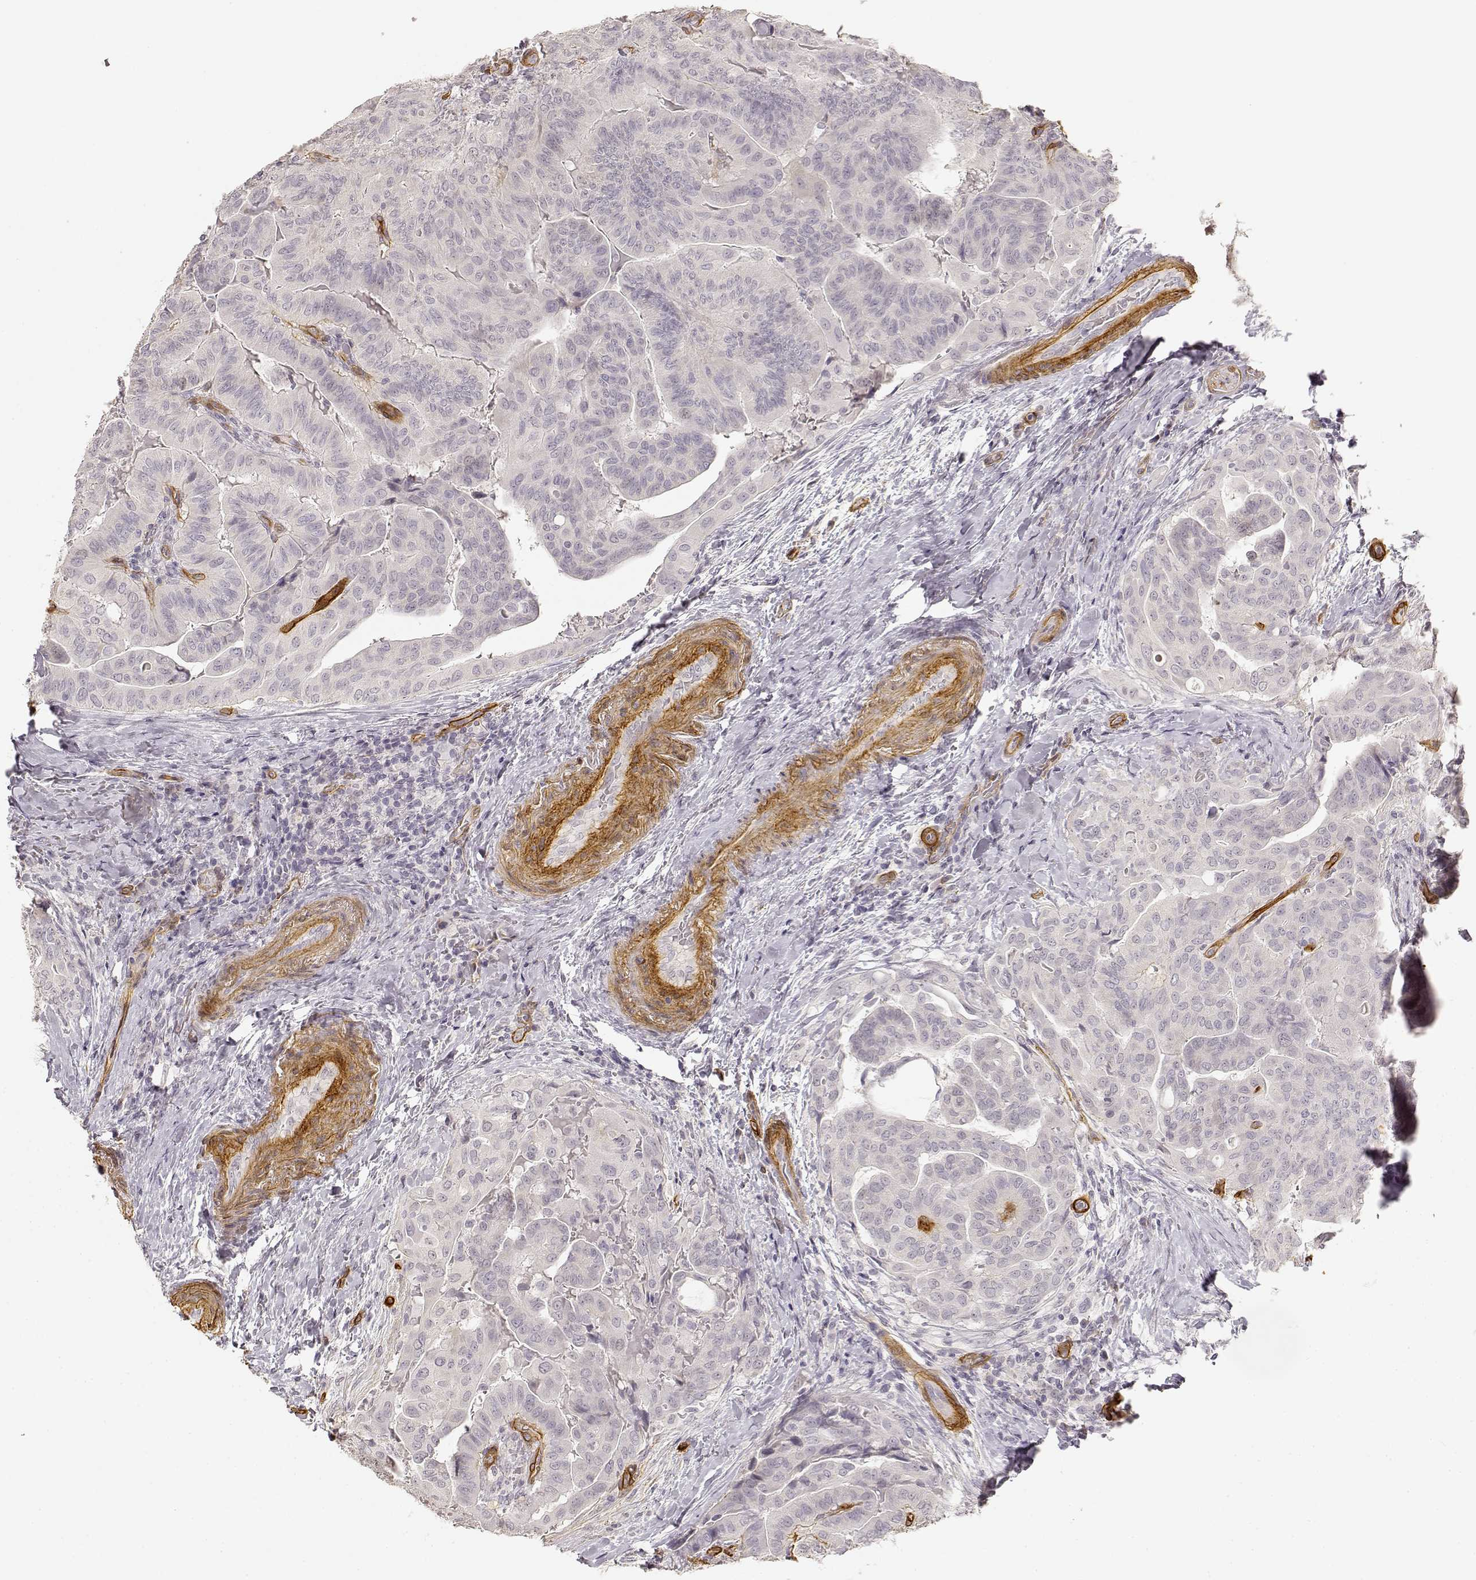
{"staining": {"intensity": "negative", "quantity": "none", "location": "none"}, "tissue": "thyroid cancer", "cell_type": "Tumor cells", "image_type": "cancer", "snomed": [{"axis": "morphology", "description": "Papillary adenocarcinoma, NOS"}, {"axis": "topography", "description": "Thyroid gland"}], "caption": "IHC photomicrograph of human thyroid cancer (papillary adenocarcinoma) stained for a protein (brown), which displays no positivity in tumor cells.", "gene": "LAMA4", "patient": {"sex": "female", "age": 68}}